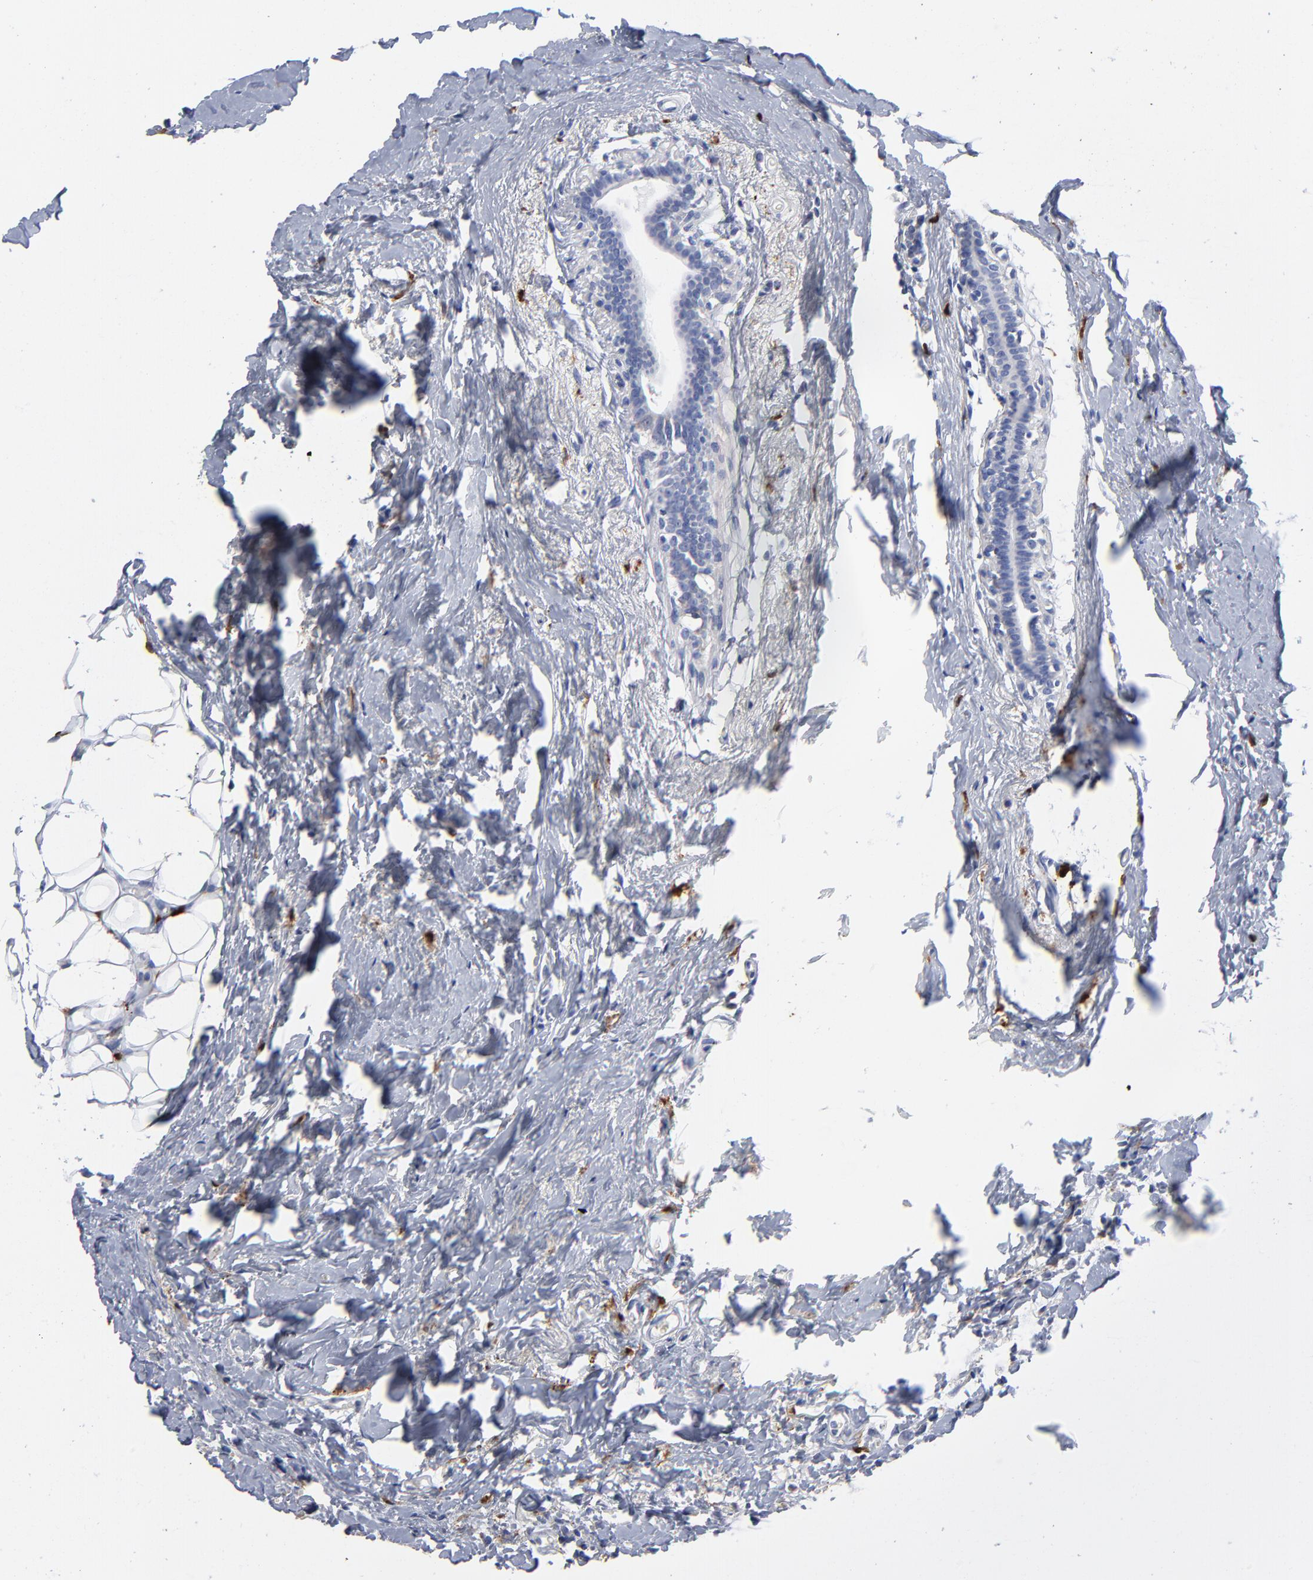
{"staining": {"intensity": "weak", "quantity": "25%-75%", "location": "cytoplasmic/membranous"}, "tissue": "breast cancer", "cell_type": "Tumor cells", "image_type": "cancer", "snomed": [{"axis": "morphology", "description": "Lobular carcinoma"}, {"axis": "topography", "description": "Breast"}], "caption": "Brown immunohistochemical staining in breast cancer (lobular carcinoma) displays weak cytoplasmic/membranous expression in about 25%-75% of tumor cells.", "gene": "PTP4A1", "patient": {"sex": "female", "age": 57}}